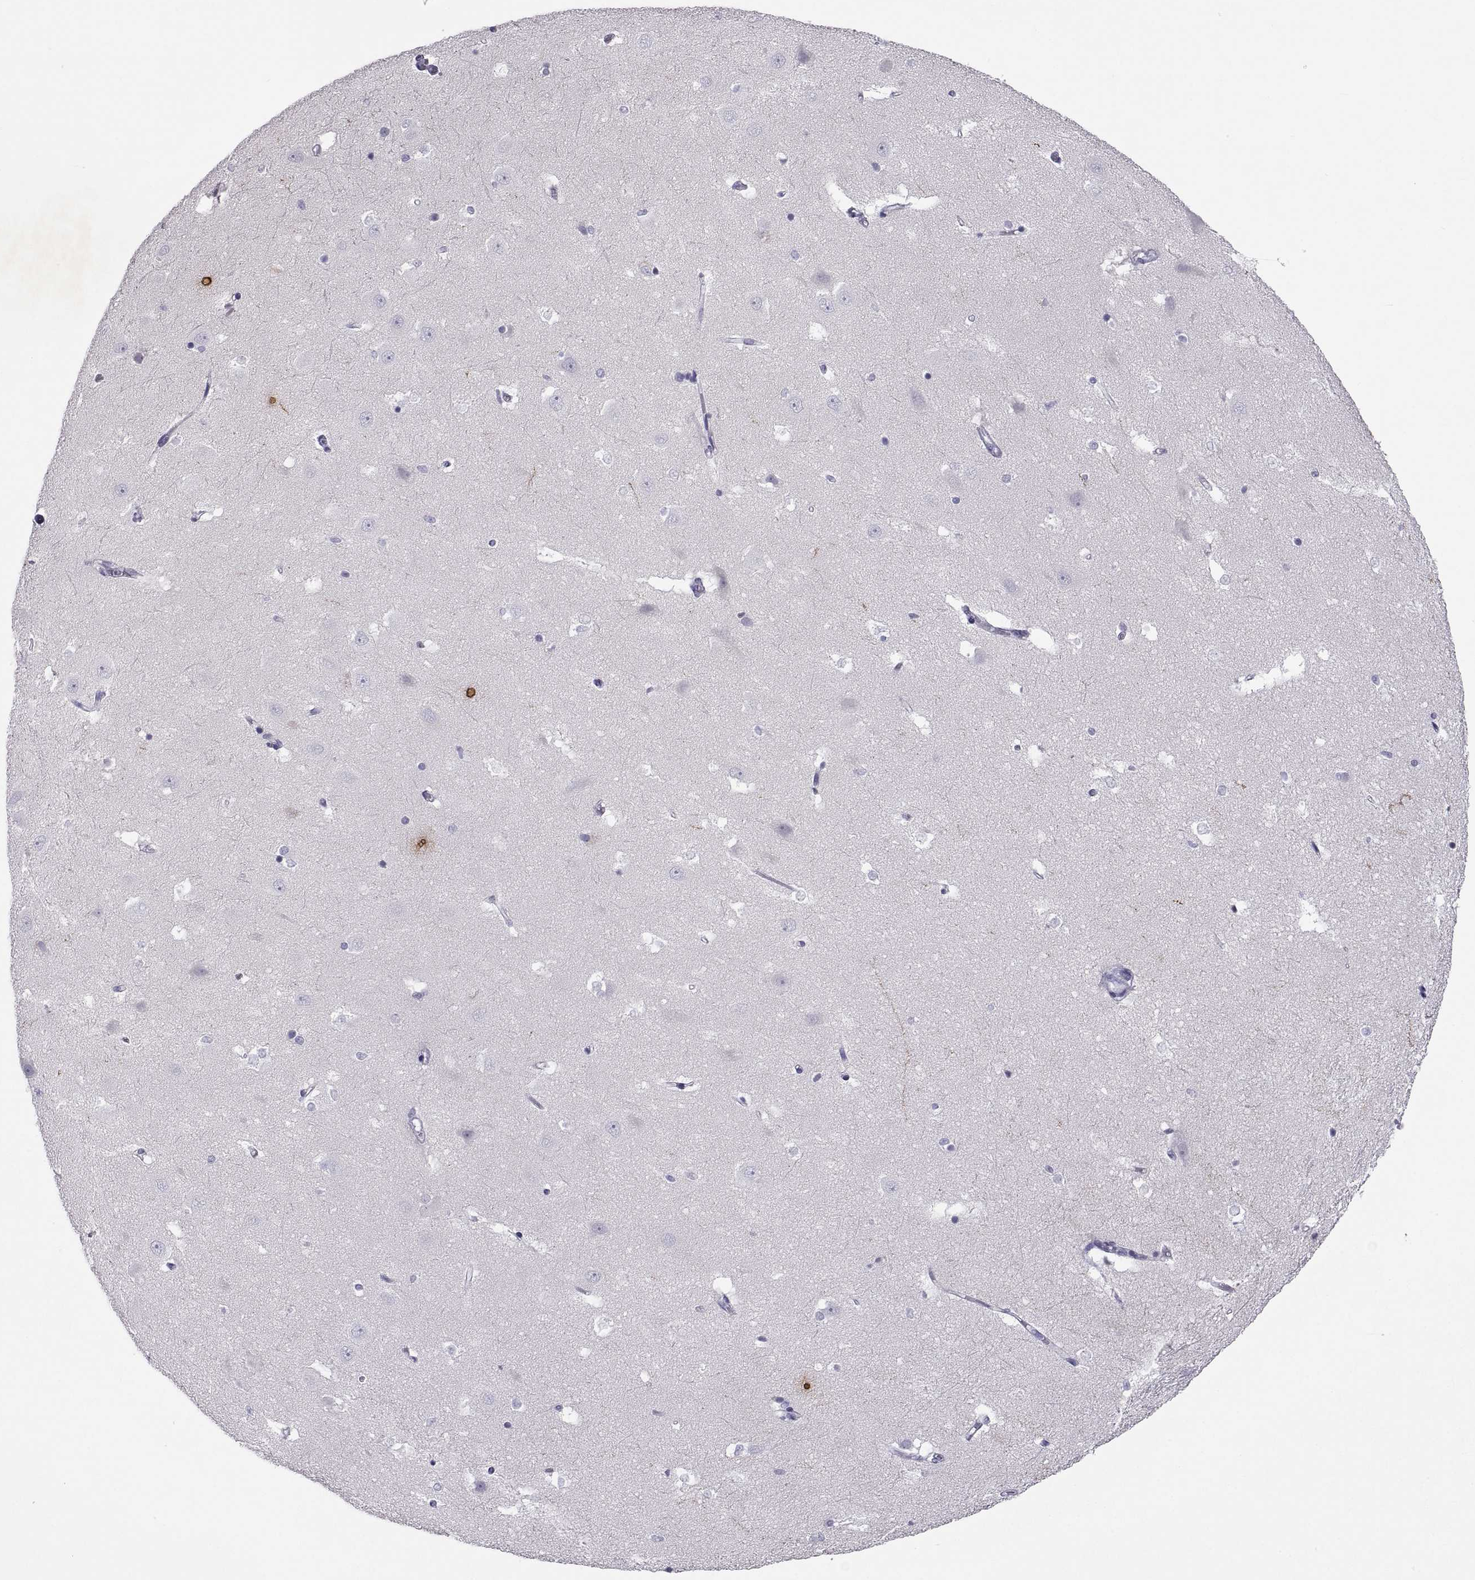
{"staining": {"intensity": "strong", "quantity": "<25%", "location": "cytoplasmic/membranous"}, "tissue": "hippocampus", "cell_type": "Glial cells", "image_type": "normal", "snomed": [{"axis": "morphology", "description": "Normal tissue, NOS"}, {"axis": "topography", "description": "Hippocampus"}], "caption": "Strong cytoplasmic/membranous staining for a protein is present in approximately <25% of glial cells of benign hippocampus using immunohistochemistry (IHC).", "gene": "PCSK1N", "patient": {"sex": "male", "age": 44}}